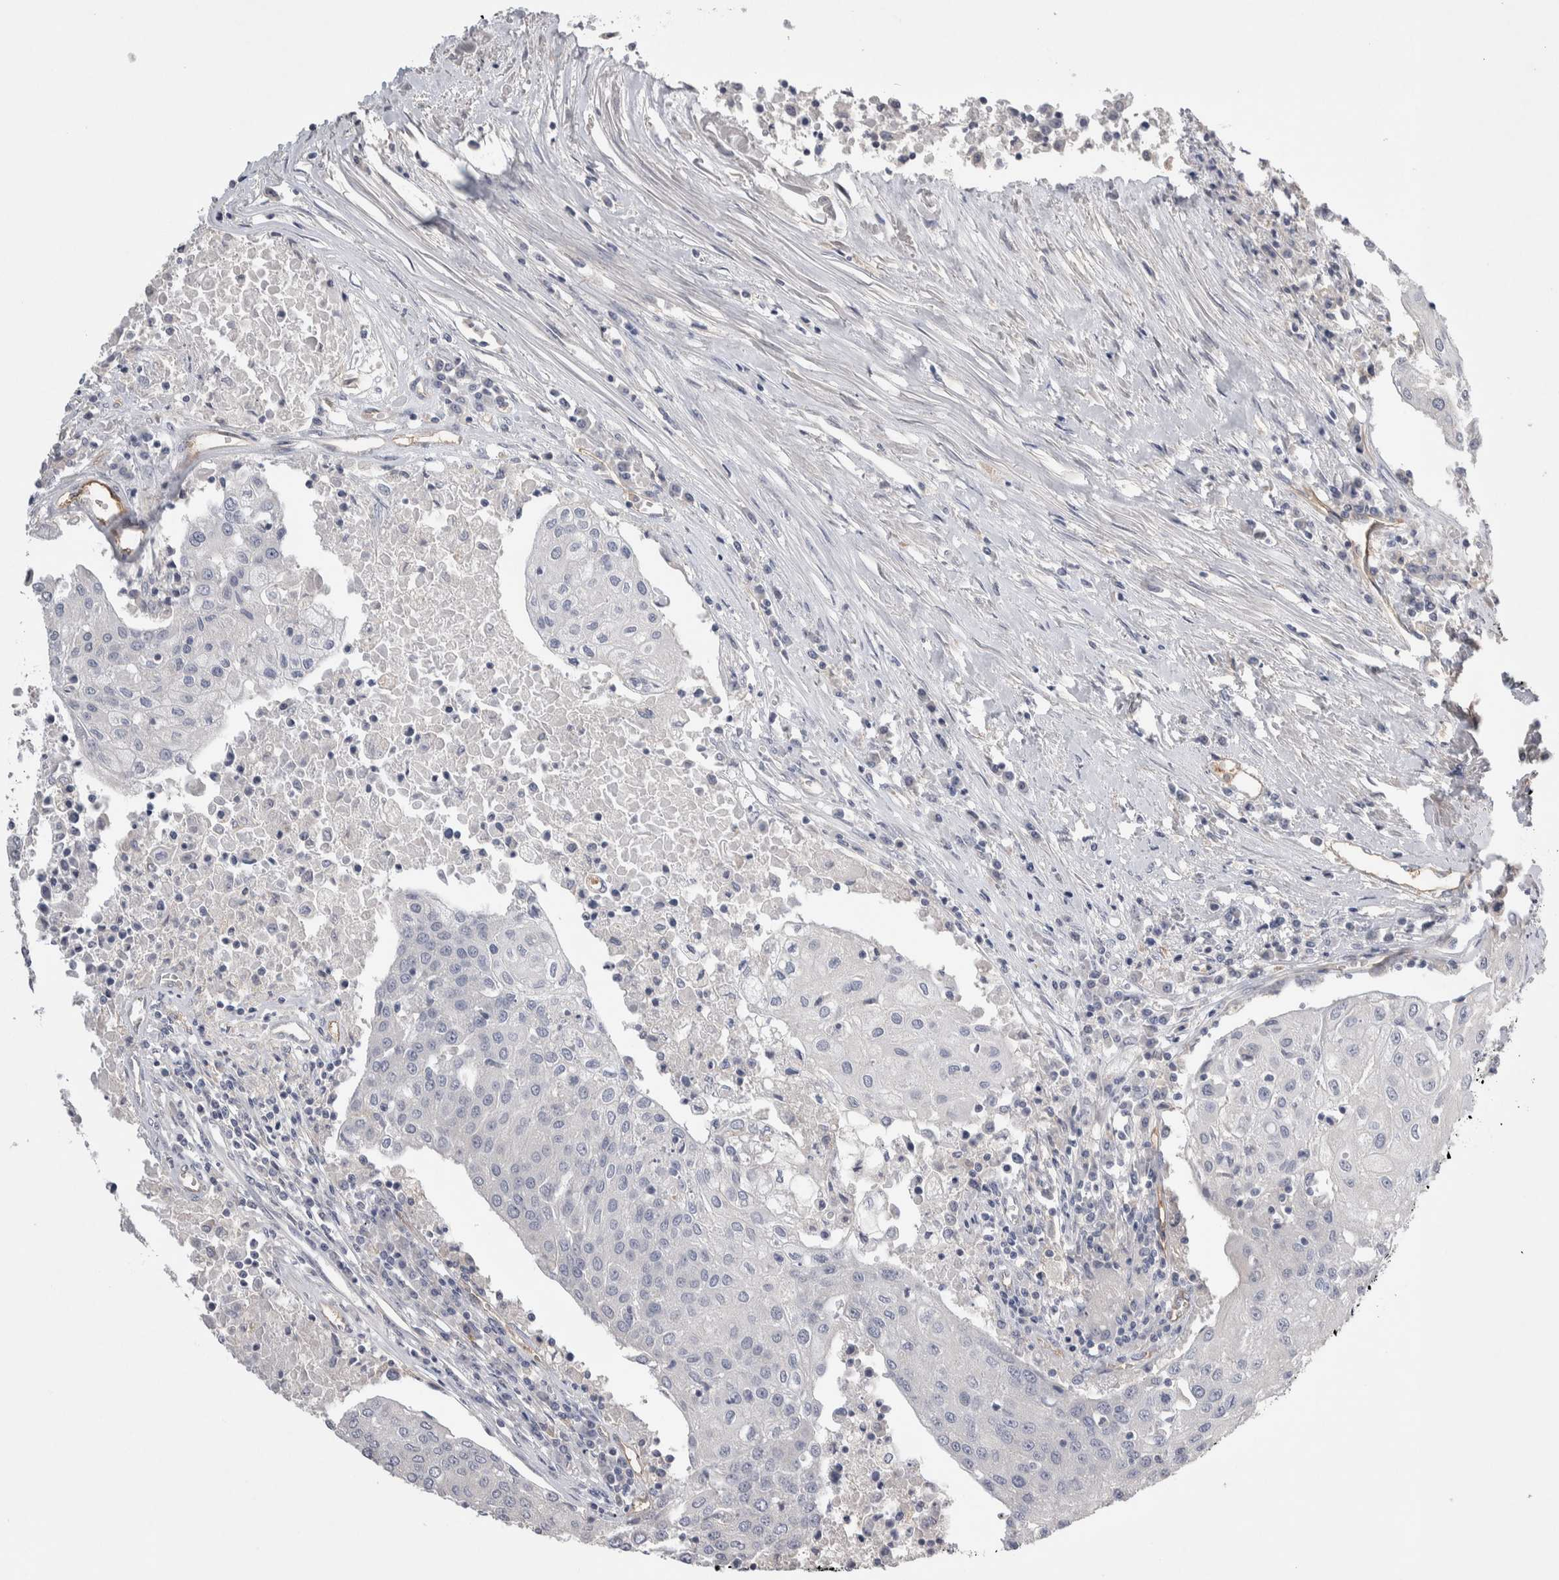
{"staining": {"intensity": "negative", "quantity": "none", "location": "none"}, "tissue": "urothelial cancer", "cell_type": "Tumor cells", "image_type": "cancer", "snomed": [{"axis": "morphology", "description": "Urothelial carcinoma, High grade"}, {"axis": "topography", "description": "Urinary bladder"}], "caption": "Immunohistochemistry (IHC) image of neoplastic tissue: high-grade urothelial carcinoma stained with DAB demonstrates no significant protein expression in tumor cells.", "gene": "CEP131", "patient": {"sex": "female", "age": 85}}